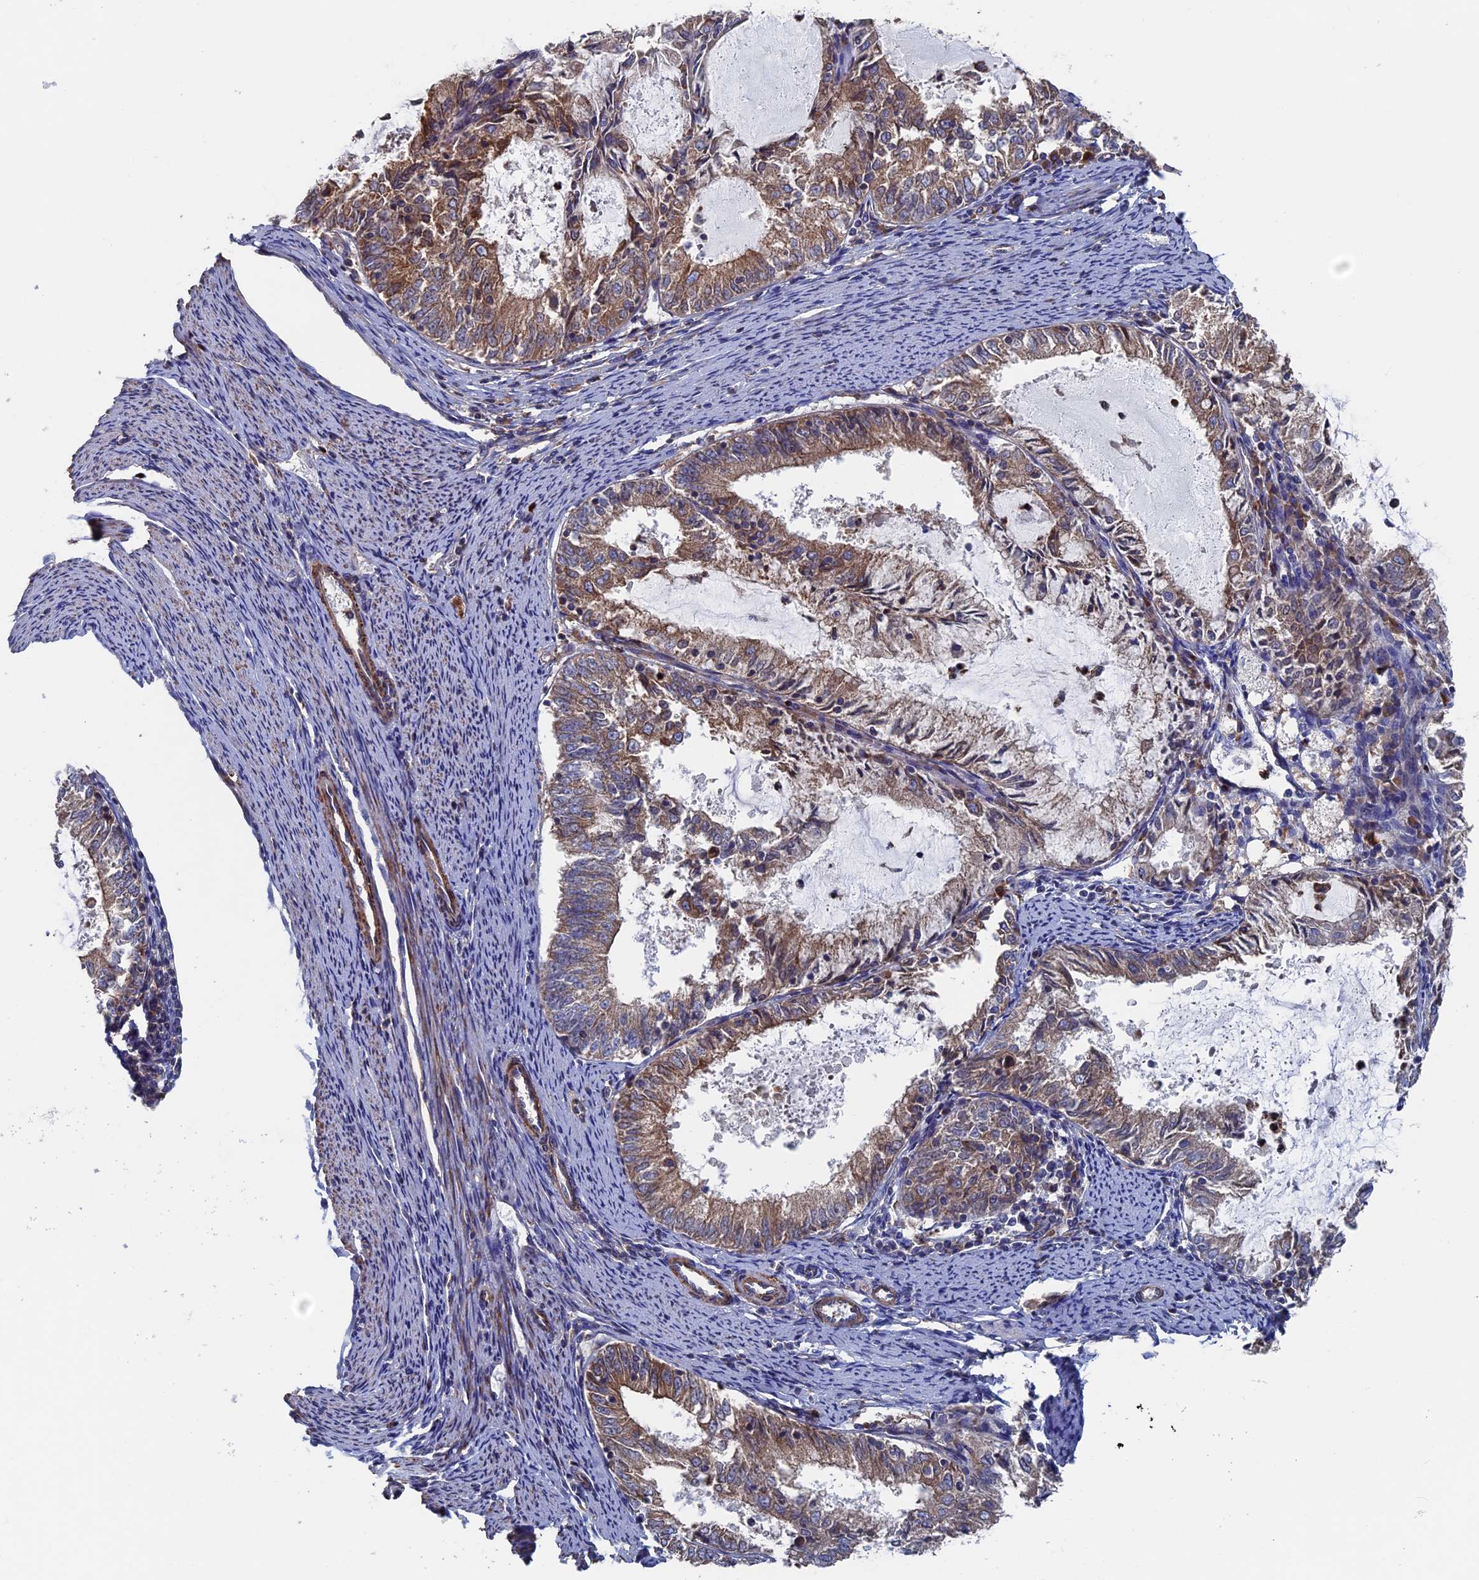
{"staining": {"intensity": "moderate", "quantity": ">75%", "location": "cytoplasmic/membranous"}, "tissue": "endometrial cancer", "cell_type": "Tumor cells", "image_type": "cancer", "snomed": [{"axis": "morphology", "description": "Adenocarcinoma, NOS"}, {"axis": "topography", "description": "Endometrium"}], "caption": "Immunohistochemical staining of human endometrial cancer (adenocarcinoma) shows medium levels of moderate cytoplasmic/membranous expression in about >75% of tumor cells. Immunohistochemistry (ihc) stains the protein of interest in brown and the nuclei are stained blue.", "gene": "DNAJC3", "patient": {"sex": "female", "age": 57}}